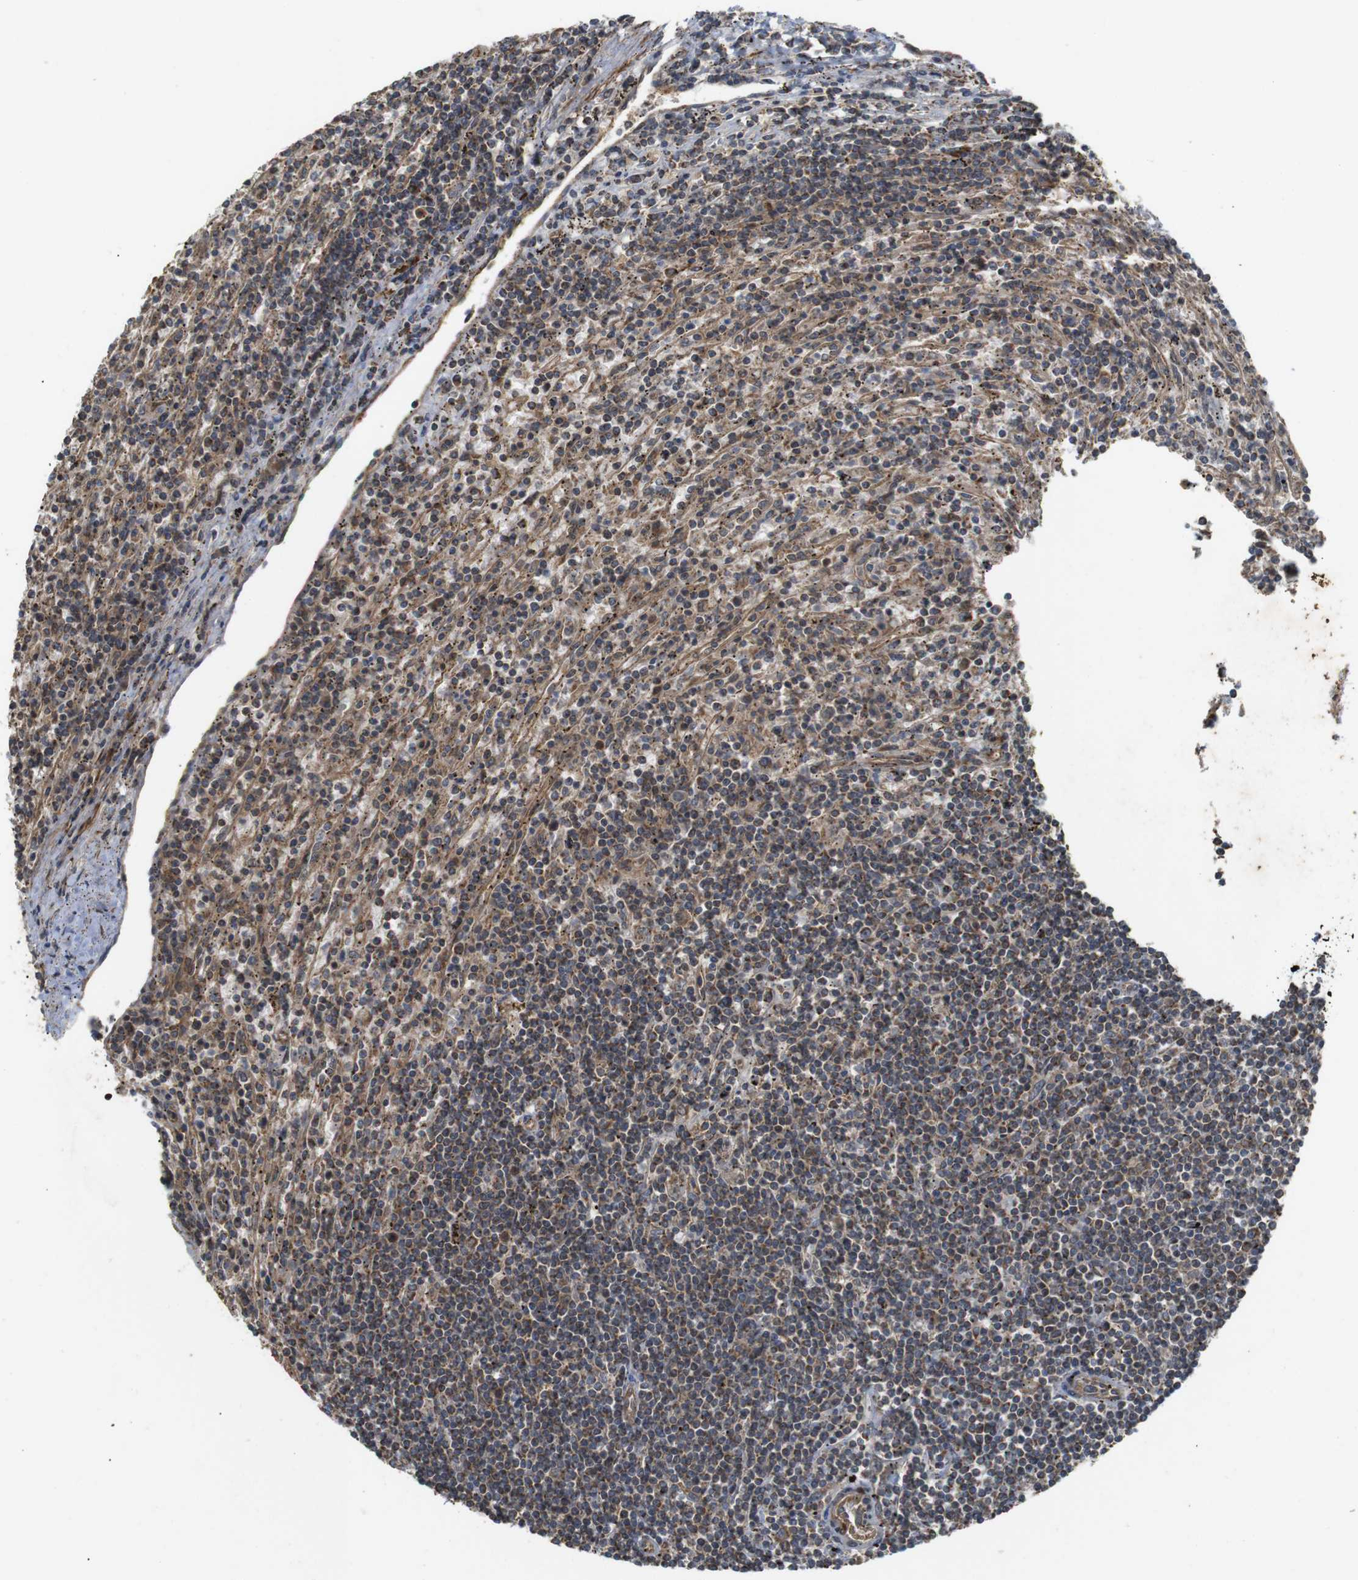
{"staining": {"intensity": "moderate", "quantity": ">75%", "location": "cytoplasmic/membranous"}, "tissue": "lymphoma", "cell_type": "Tumor cells", "image_type": "cancer", "snomed": [{"axis": "morphology", "description": "Malignant lymphoma, non-Hodgkin's type, Low grade"}, {"axis": "topography", "description": "Spleen"}], "caption": "Protein expression analysis of human lymphoma reveals moderate cytoplasmic/membranous staining in about >75% of tumor cells. The staining was performed using DAB (3,3'-diaminobenzidine) to visualize the protein expression in brown, while the nuclei were stained in blue with hematoxylin (Magnification: 20x).", "gene": "KSR1", "patient": {"sex": "male", "age": 76}}